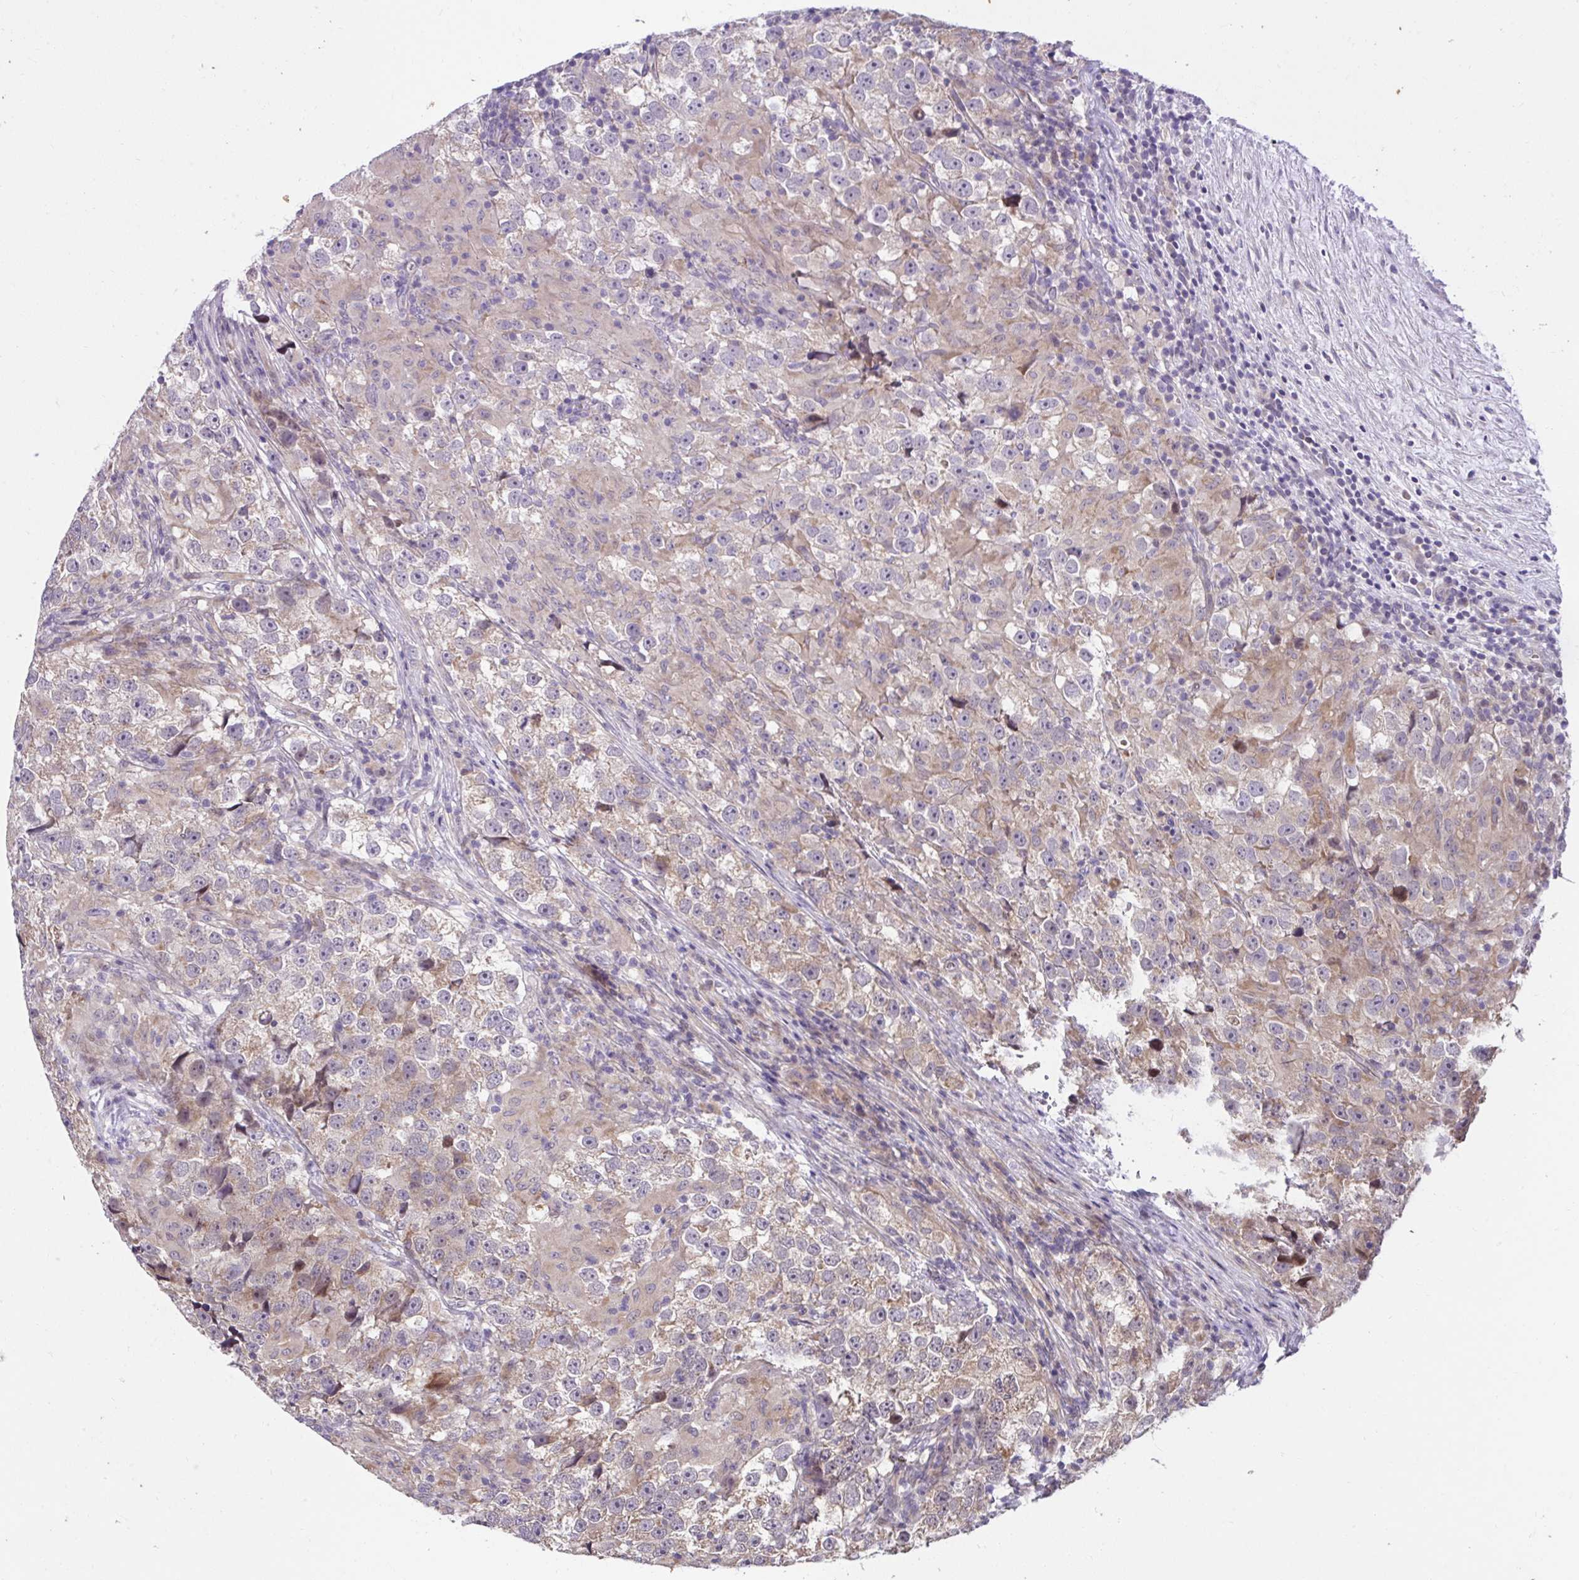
{"staining": {"intensity": "weak", "quantity": ">75%", "location": "cytoplasmic/membranous"}, "tissue": "testis cancer", "cell_type": "Tumor cells", "image_type": "cancer", "snomed": [{"axis": "morphology", "description": "Seminoma, NOS"}, {"axis": "topography", "description": "Testis"}], "caption": "Testis cancer (seminoma) stained with DAB (3,3'-diaminobenzidine) immunohistochemistry exhibits low levels of weak cytoplasmic/membranous staining in approximately >75% of tumor cells.", "gene": "RDH14", "patient": {"sex": "male", "age": 46}}